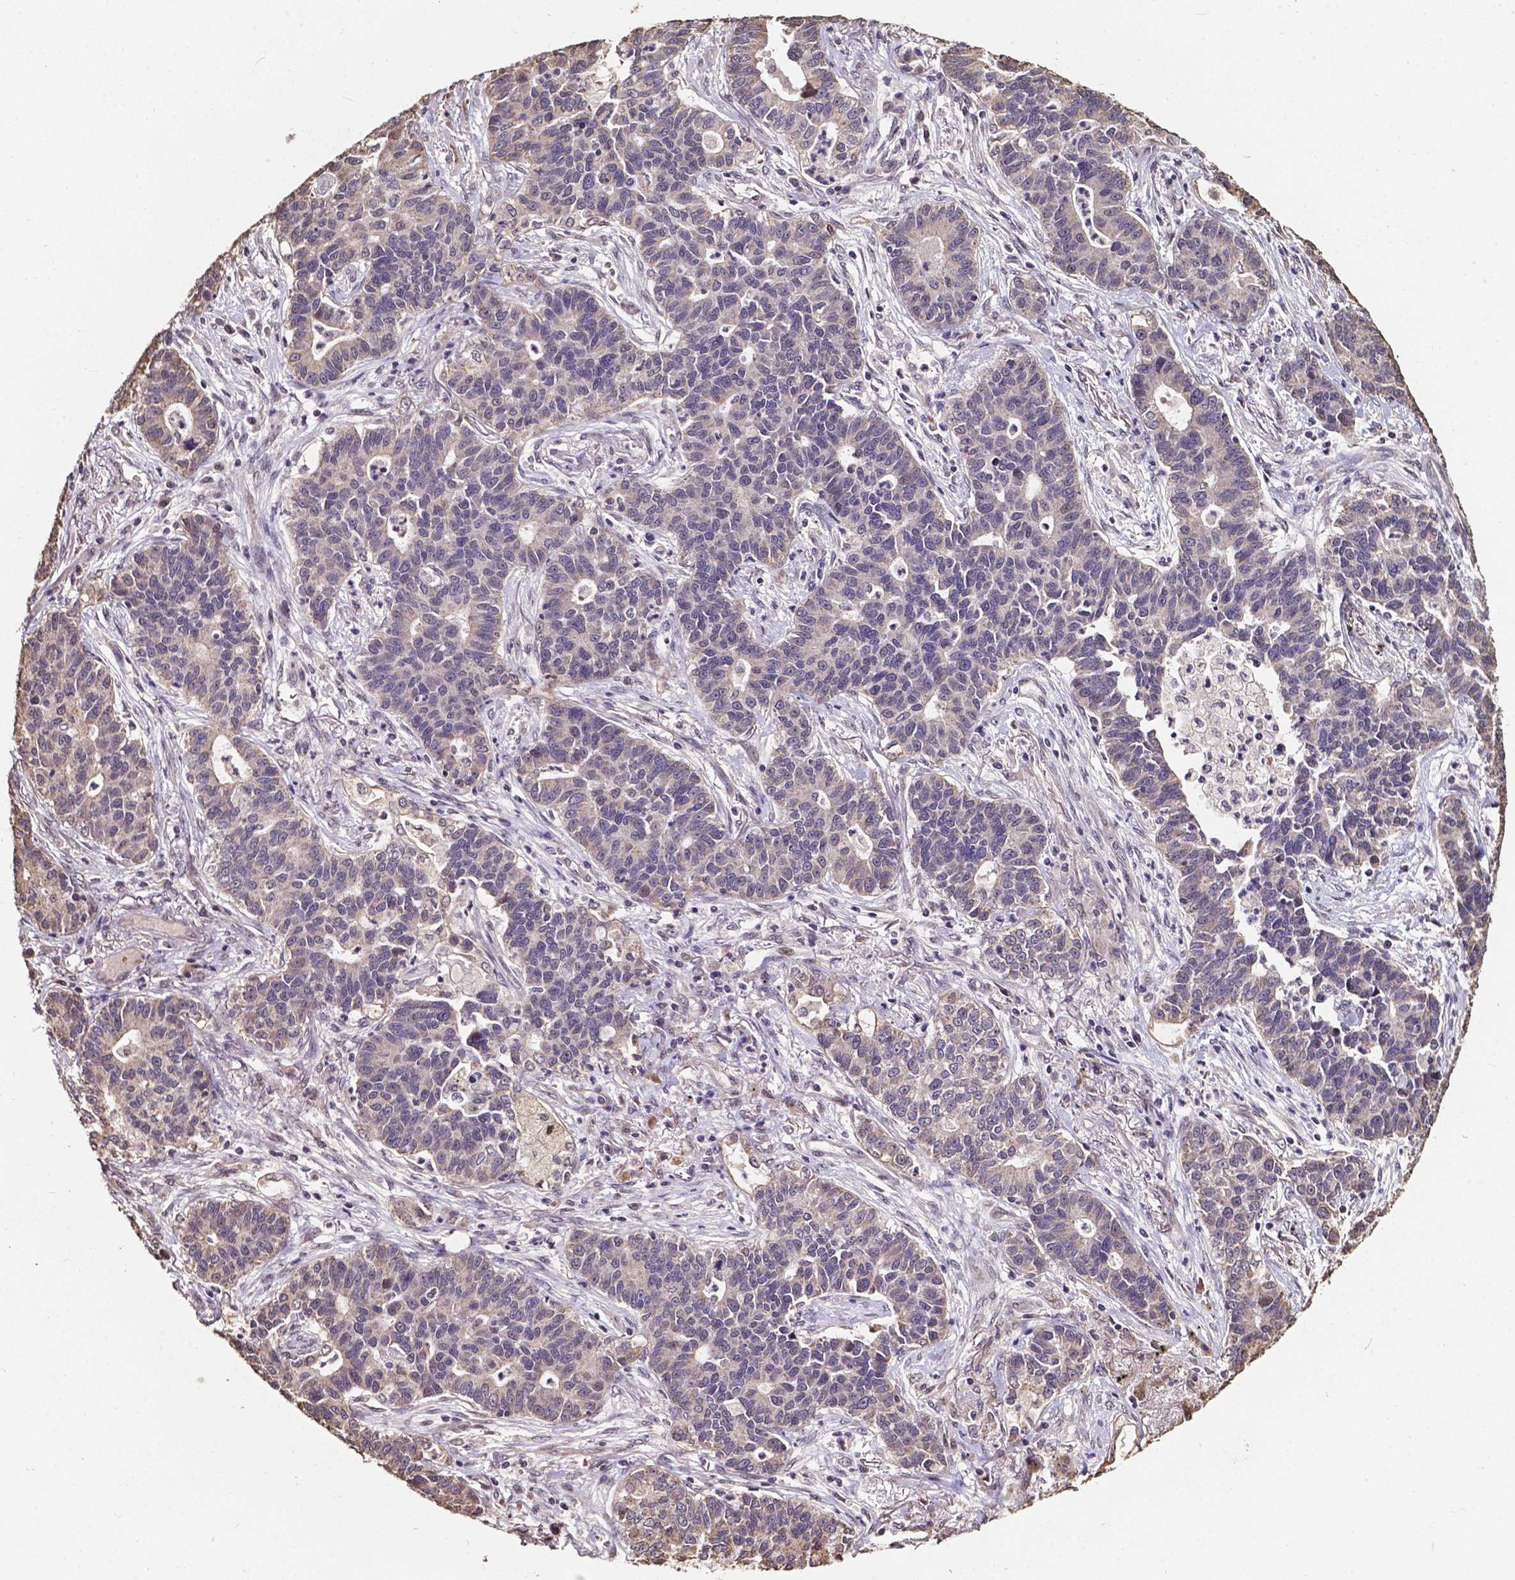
{"staining": {"intensity": "weak", "quantity": "<25%", "location": "cytoplasmic/membranous"}, "tissue": "lung cancer", "cell_type": "Tumor cells", "image_type": "cancer", "snomed": [{"axis": "morphology", "description": "Adenocarcinoma, NOS"}, {"axis": "topography", "description": "Lung"}], "caption": "The photomicrograph displays no significant staining in tumor cells of adenocarcinoma (lung).", "gene": "GLRA2", "patient": {"sex": "female", "age": 57}}